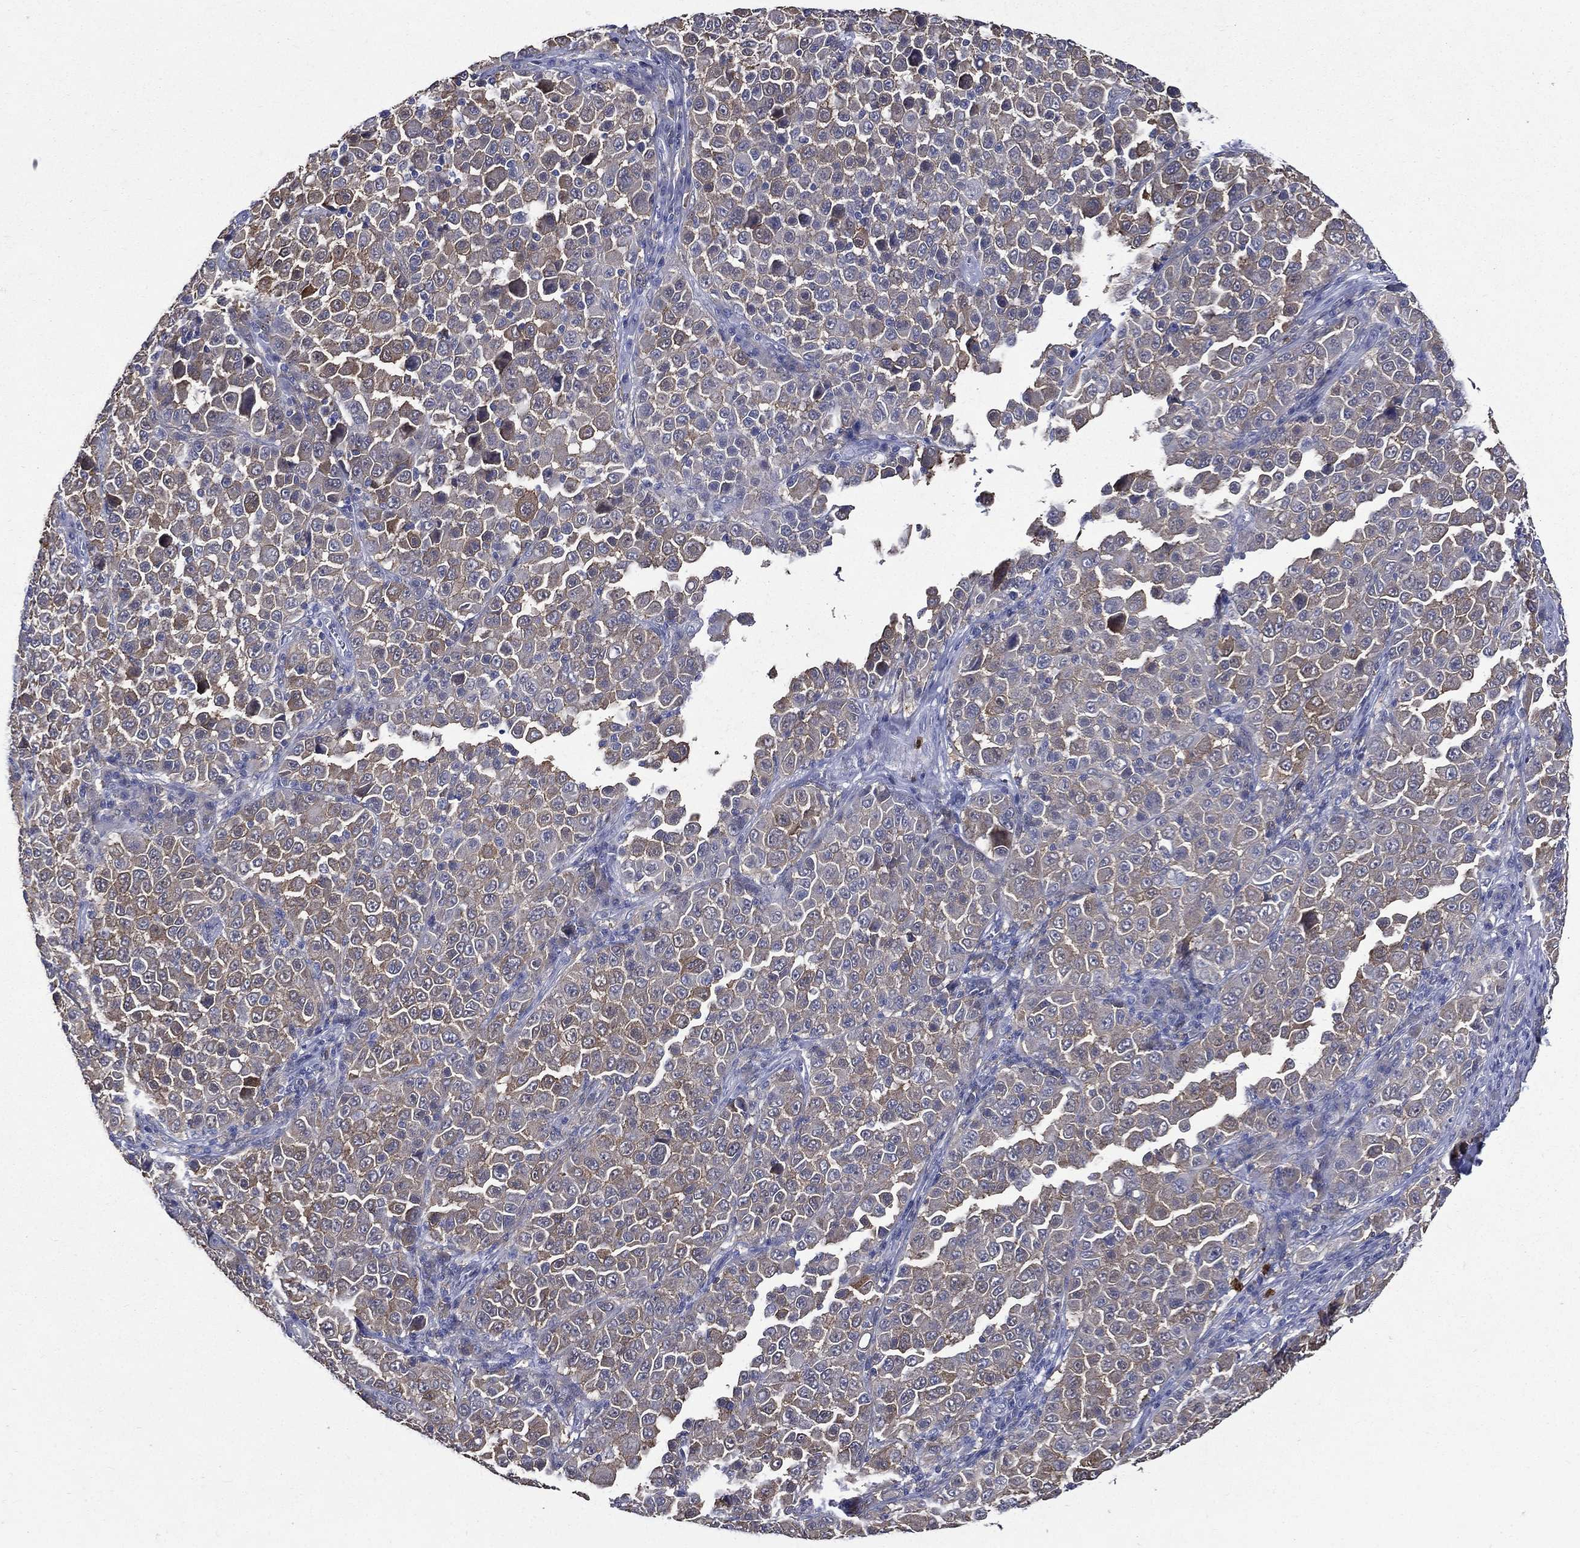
{"staining": {"intensity": "weak", "quantity": "<25%", "location": "cytoplasmic/membranous"}, "tissue": "melanoma", "cell_type": "Tumor cells", "image_type": "cancer", "snomed": [{"axis": "morphology", "description": "Malignant melanoma, NOS"}, {"axis": "topography", "description": "Skin"}], "caption": "This is an IHC image of human melanoma. There is no staining in tumor cells.", "gene": "GPR171", "patient": {"sex": "female", "age": 57}}